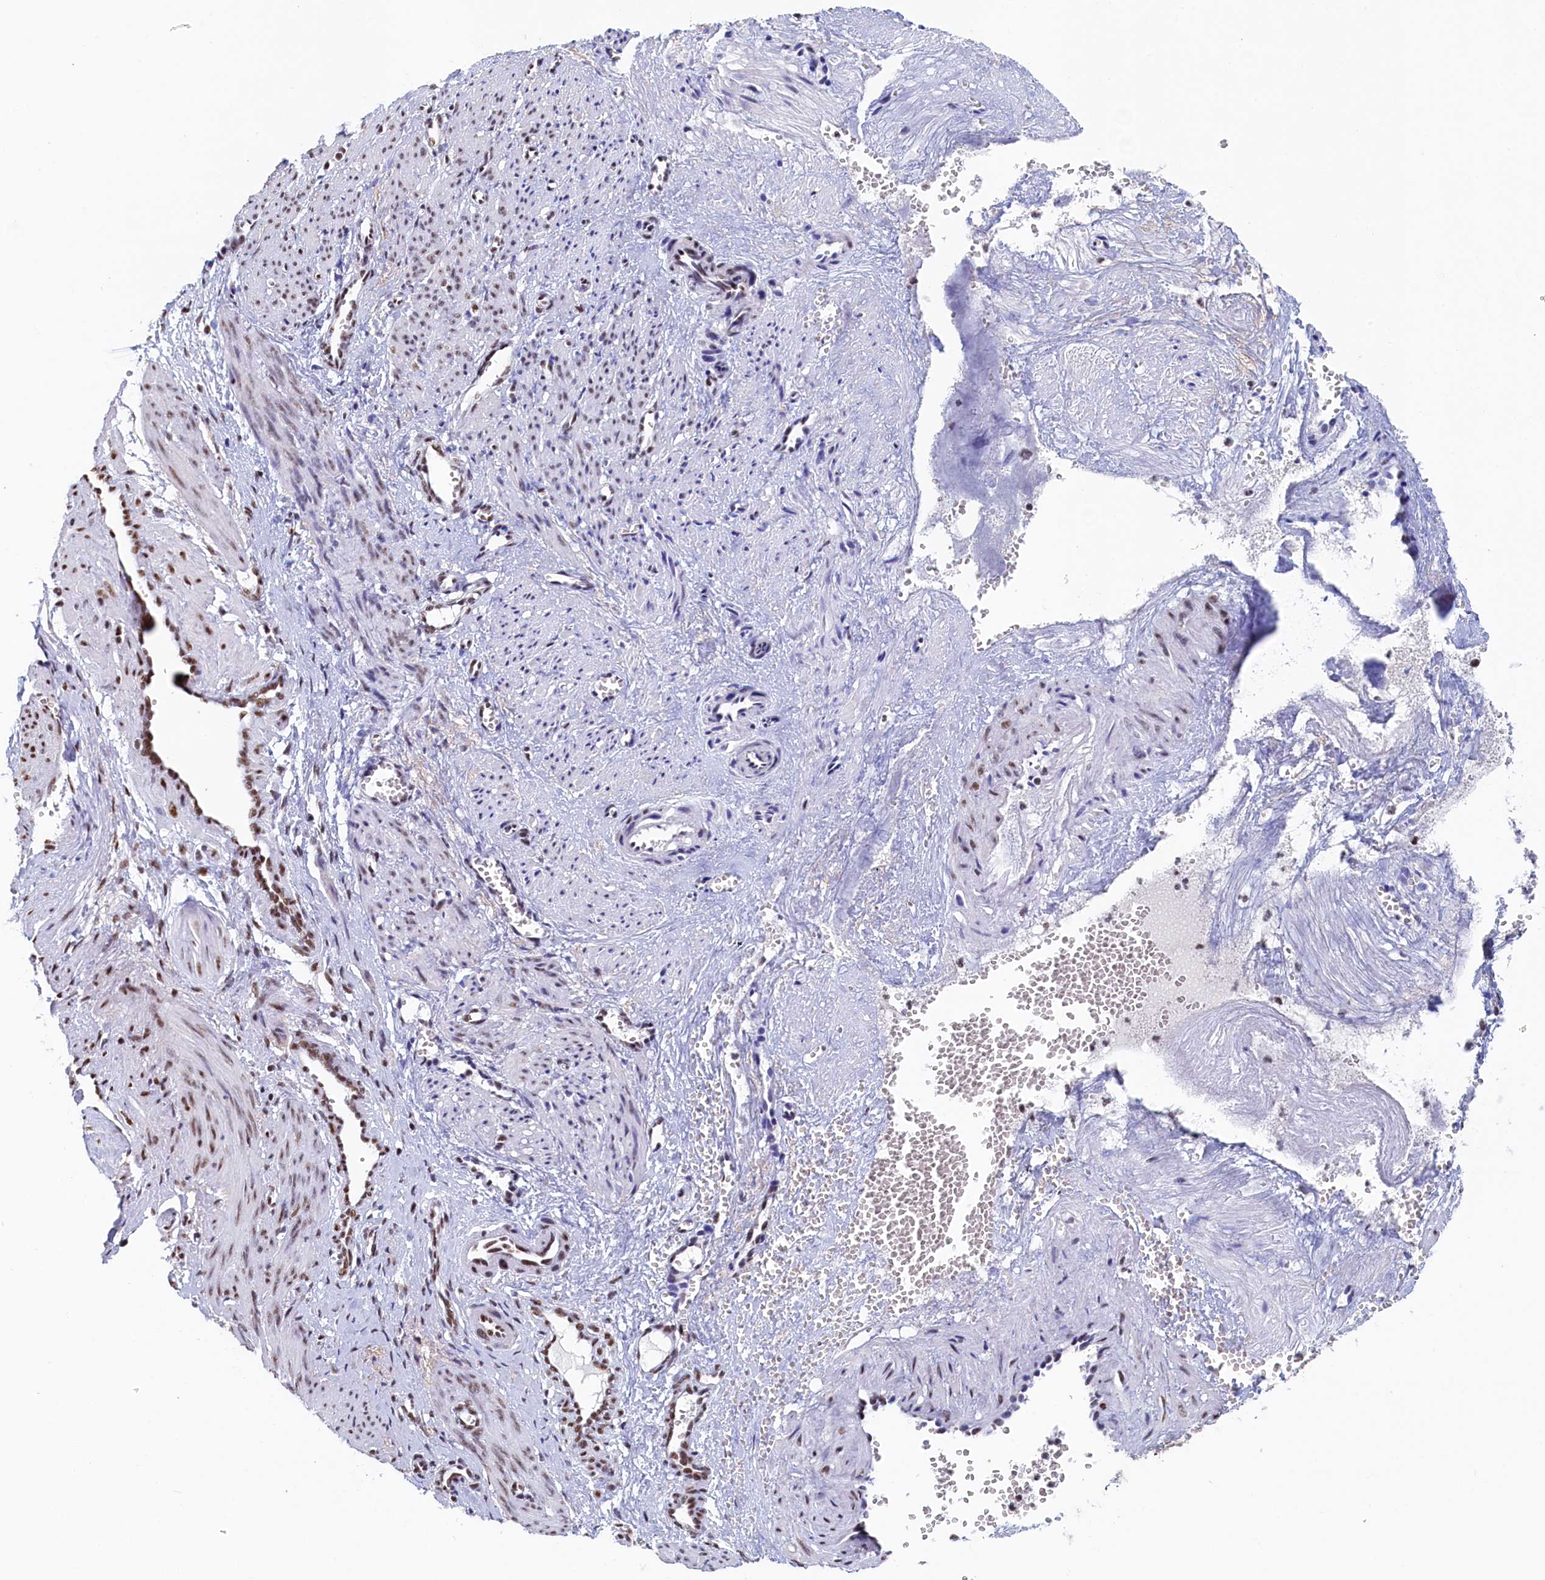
{"staining": {"intensity": "weak", "quantity": "<25%", "location": "nuclear"}, "tissue": "smooth muscle", "cell_type": "Smooth muscle cells", "image_type": "normal", "snomed": [{"axis": "morphology", "description": "Normal tissue, NOS"}, {"axis": "topography", "description": "Endometrium"}], "caption": "An IHC histopathology image of normal smooth muscle is shown. There is no staining in smooth muscle cells of smooth muscle.", "gene": "MOSPD3", "patient": {"sex": "female", "age": 33}}